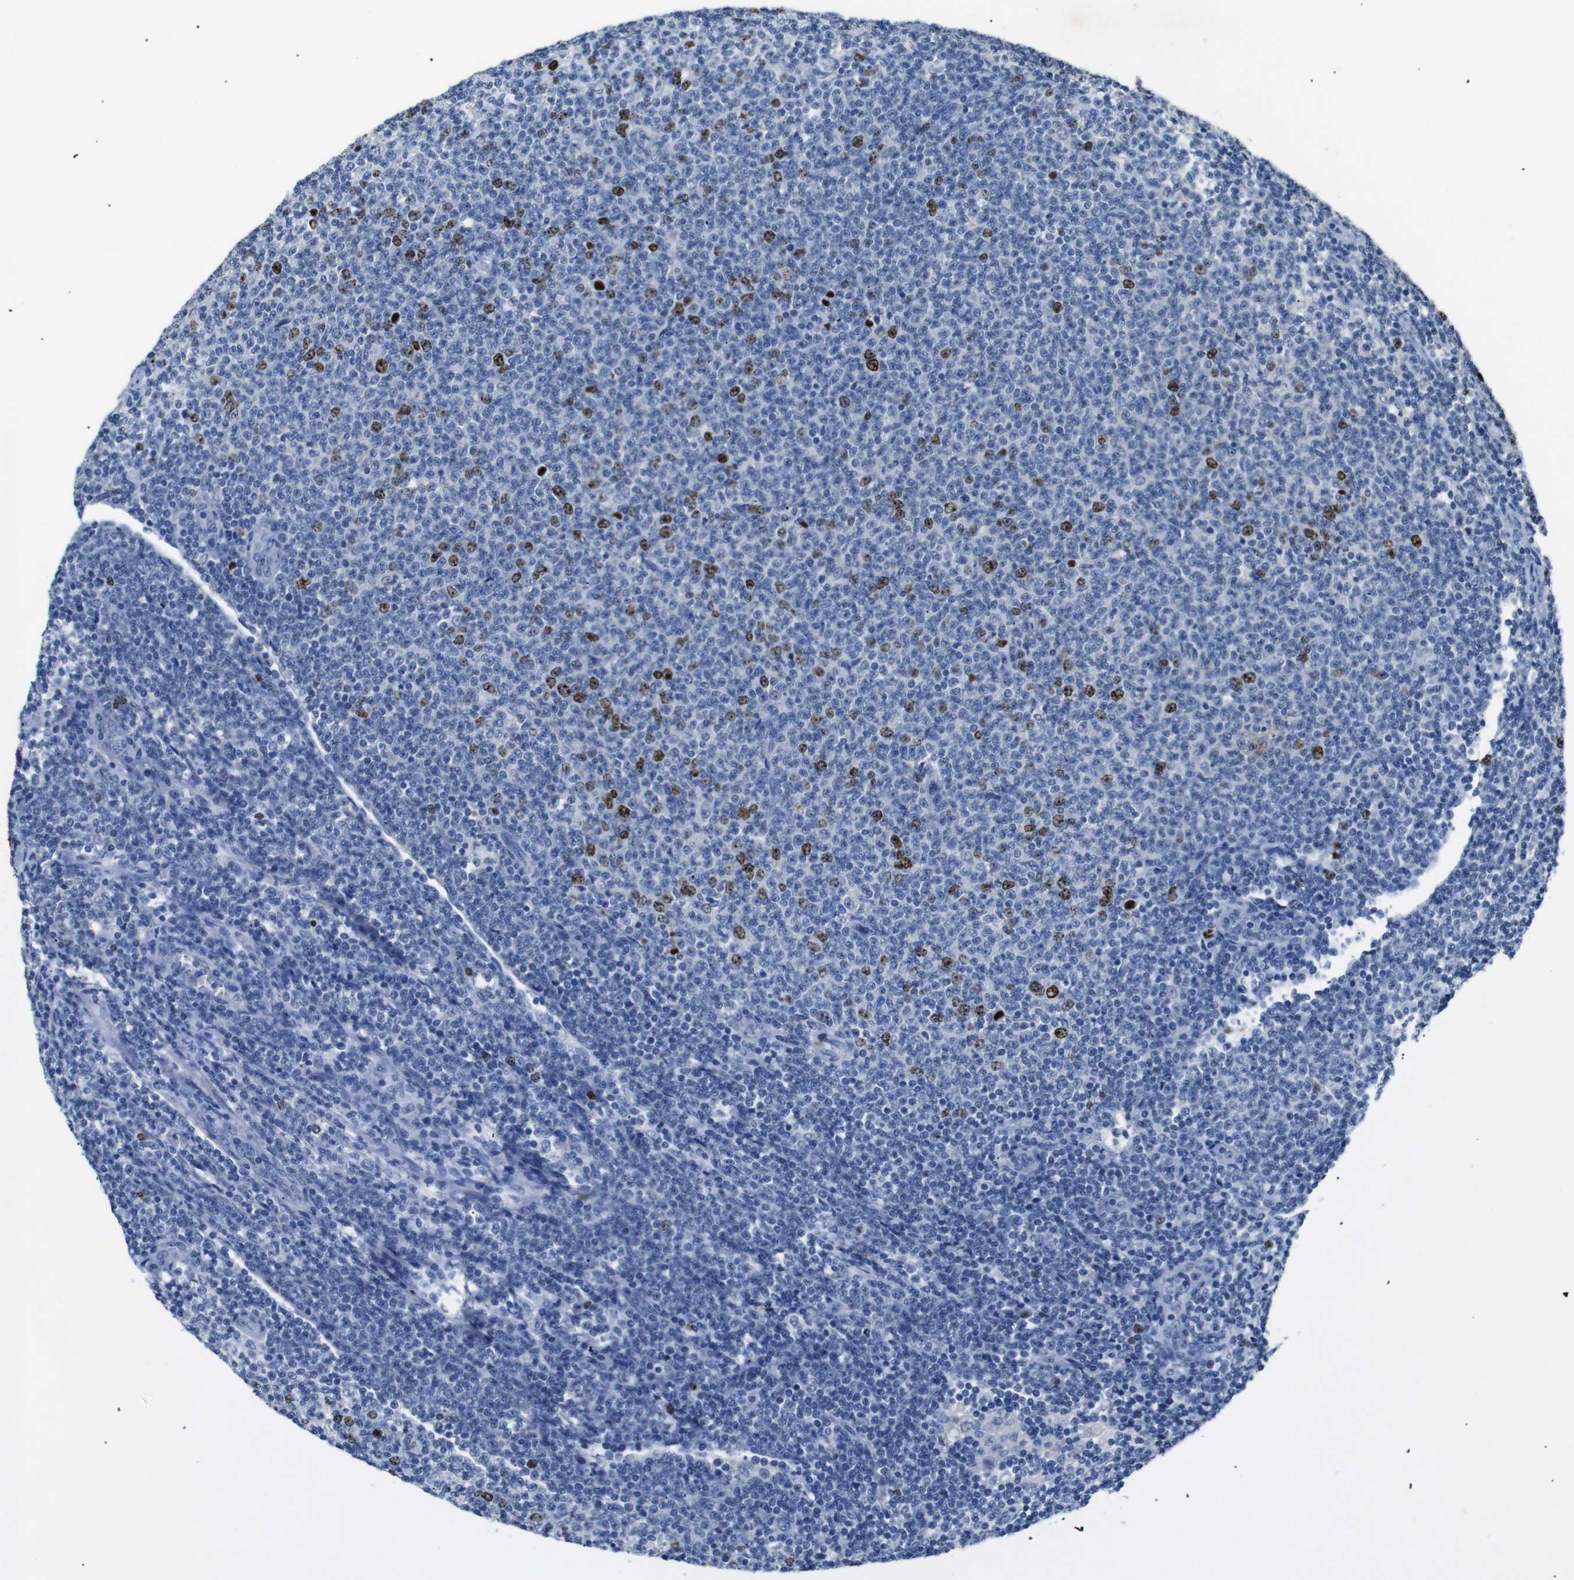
{"staining": {"intensity": "strong", "quantity": "<25%", "location": "nuclear"}, "tissue": "lymphoma", "cell_type": "Tumor cells", "image_type": "cancer", "snomed": [{"axis": "morphology", "description": "Malignant lymphoma, non-Hodgkin's type, Low grade"}, {"axis": "topography", "description": "Lymph node"}], "caption": "Protein analysis of lymphoma tissue reveals strong nuclear expression in about <25% of tumor cells. Nuclei are stained in blue.", "gene": "INCENP", "patient": {"sex": "male", "age": 66}}